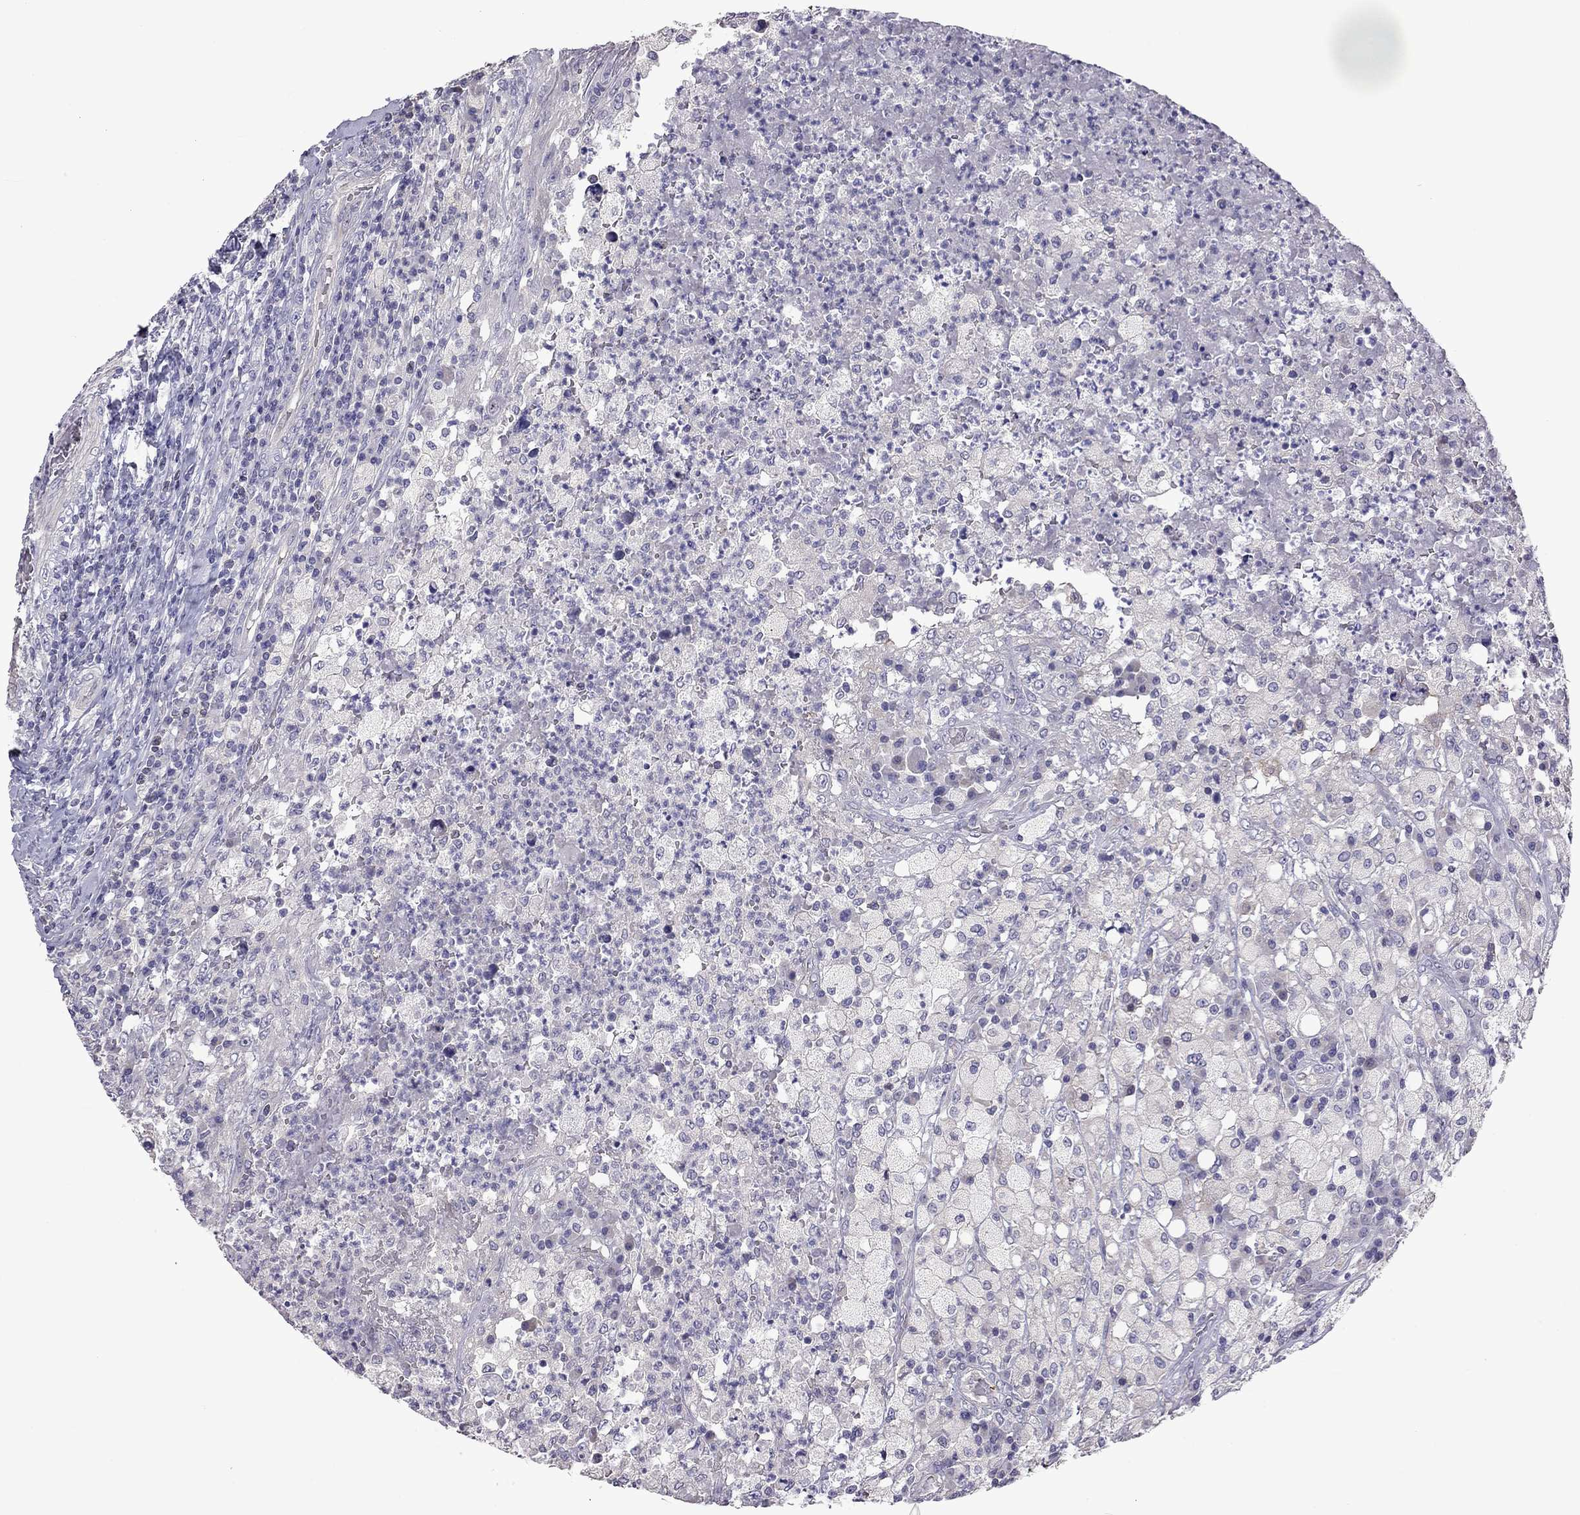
{"staining": {"intensity": "negative", "quantity": "none", "location": "none"}, "tissue": "testis cancer", "cell_type": "Tumor cells", "image_type": "cancer", "snomed": [{"axis": "morphology", "description": "Necrosis, NOS"}, {"axis": "morphology", "description": "Carcinoma, Embryonal, NOS"}, {"axis": "topography", "description": "Testis"}], "caption": "Testis cancer (embryonal carcinoma) was stained to show a protein in brown. There is no significant staining in tumor cells.", "gene": "FEZ1", "patient": {"sex": "male", "age": 19}}